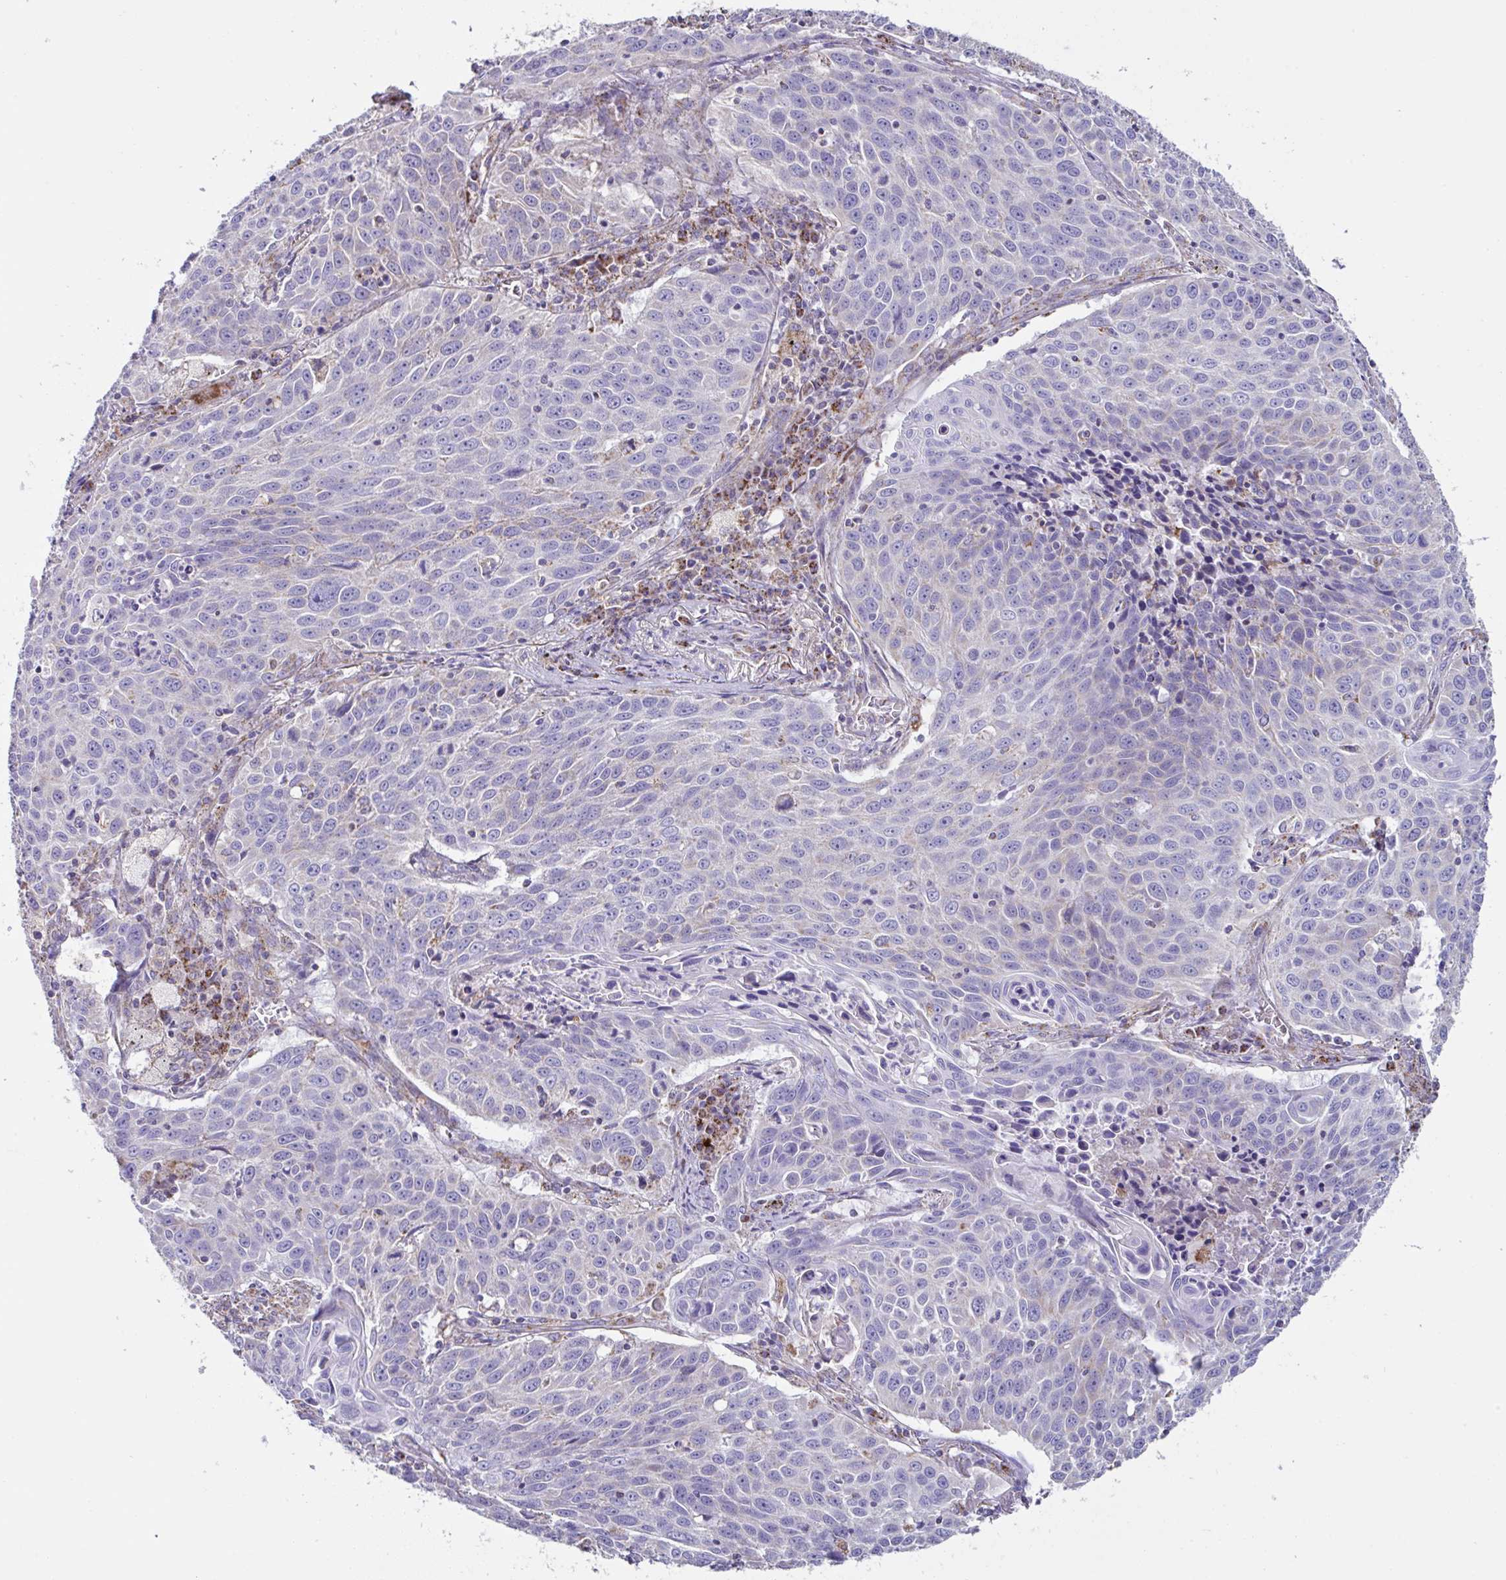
{"staining": {"intensity": "negative", "quantity": "none", "location": "none"}, "tissue": "lung cancer", "cell_type": "Tumor cells", "image_type": "cancer", "snomed": [{"axis": "morphology", "description": "Squamous cell carcinoma, NOS"}, {"axis": "topography", "description": "Lung"}], "caption": "Protein analysis of lung cancer (squamous cell carcinoma) displays no significant positivity in tumor cells. The staining was performed using DAB to visualize the protein expression in brown, while the nuclei were stained in blue with hematoxylin (Magnification: 20x).", "gene": "DOK7", "patient": {"sex": "male", "age": 78}}